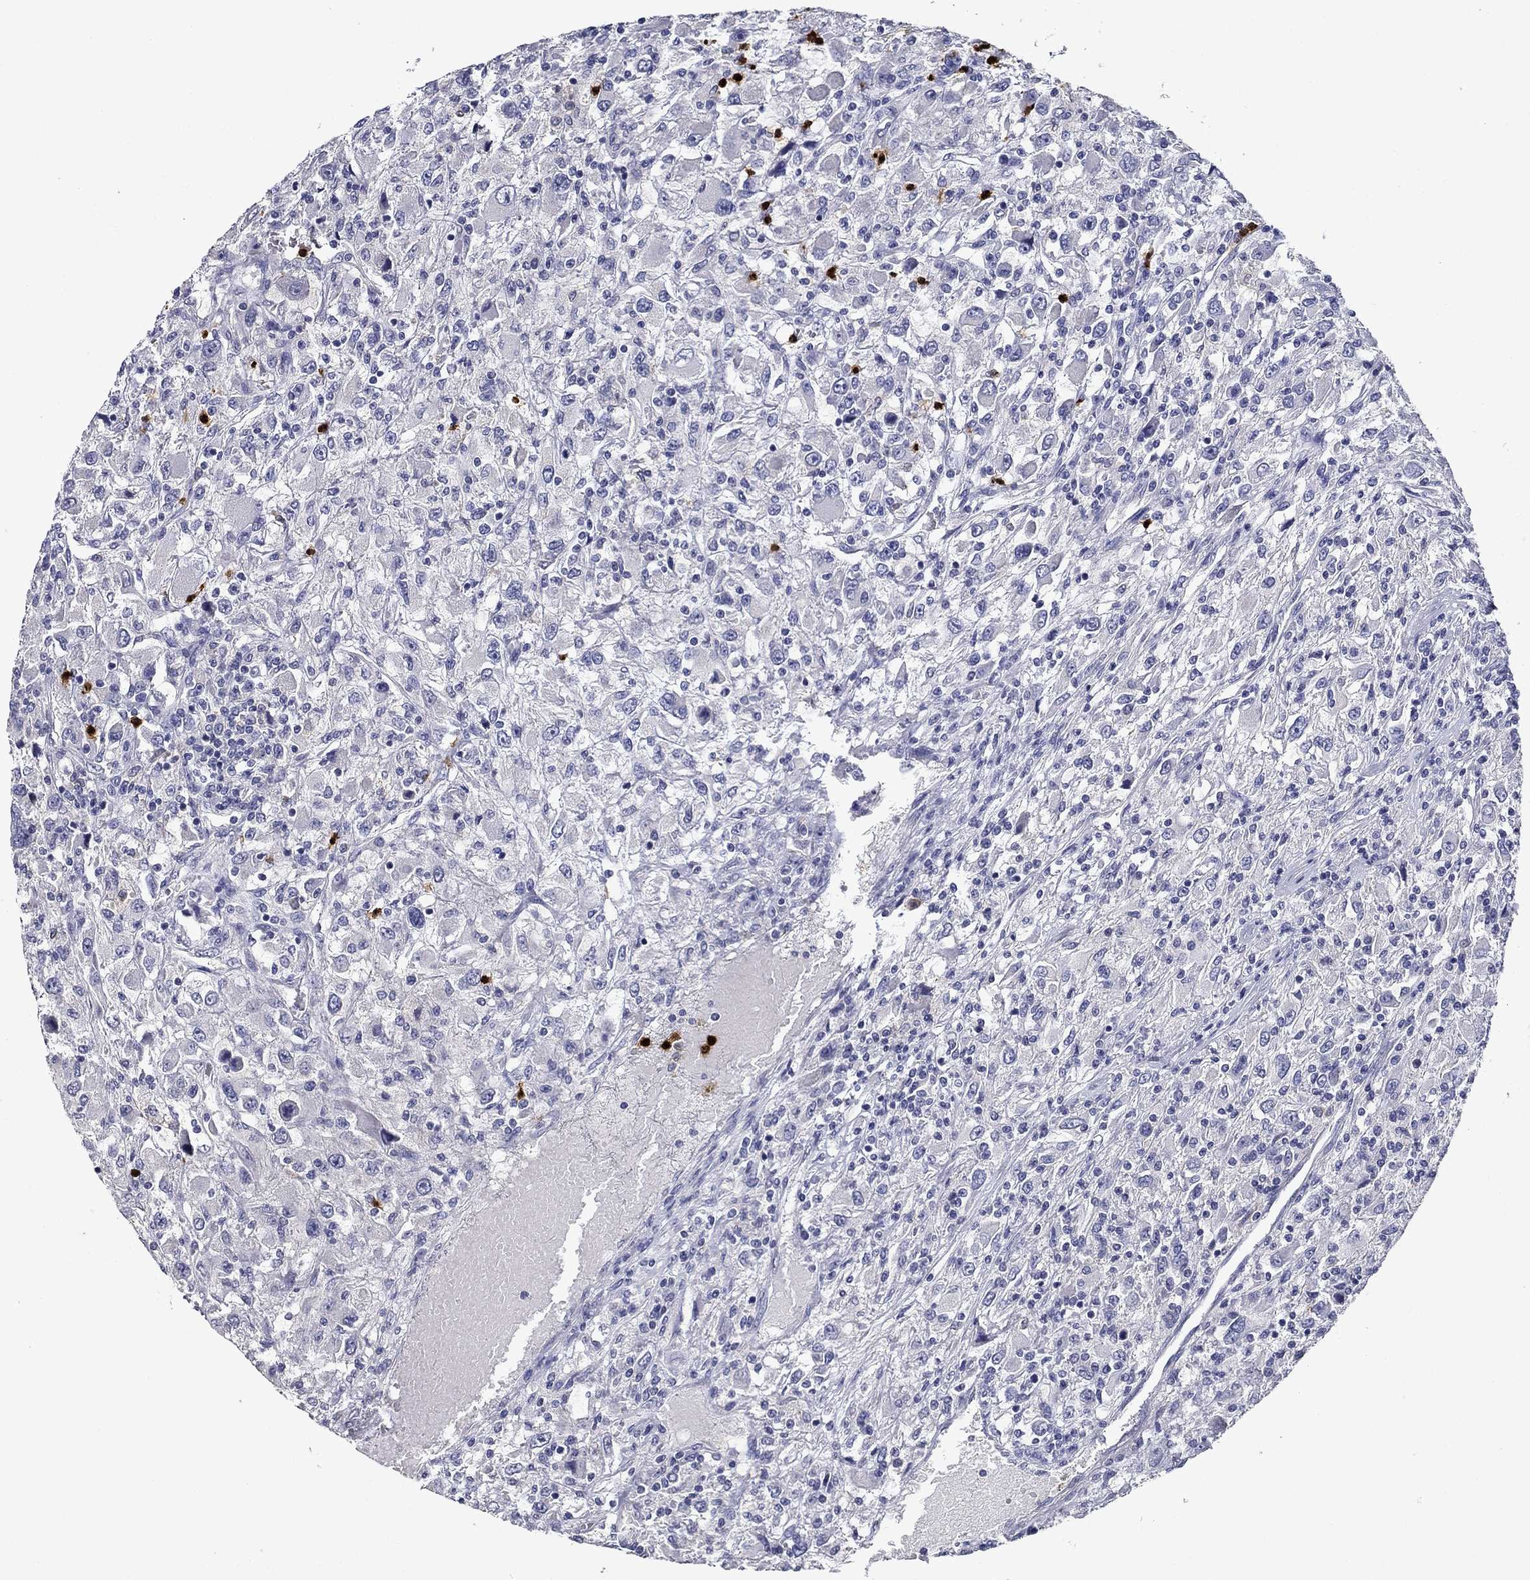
{"staining": {"intensity": "negative", "quantity": "none", "location": "none"}, "tissue": "renal cancer", "cell_type": "Tumor cells", "image_type": "cancer", "snomed": [{"axis": "morphology", "description": "Adenocarcinoma, NOS"}, {"axis": "topography", "description": "Kidney"}], "caption": "Immunohistochemistry of renal cancer (adenocarcinoma) reveals no expression in tumor cells.", "gene": "IRF5", "patient": {"sex": "female", "age": 67}}